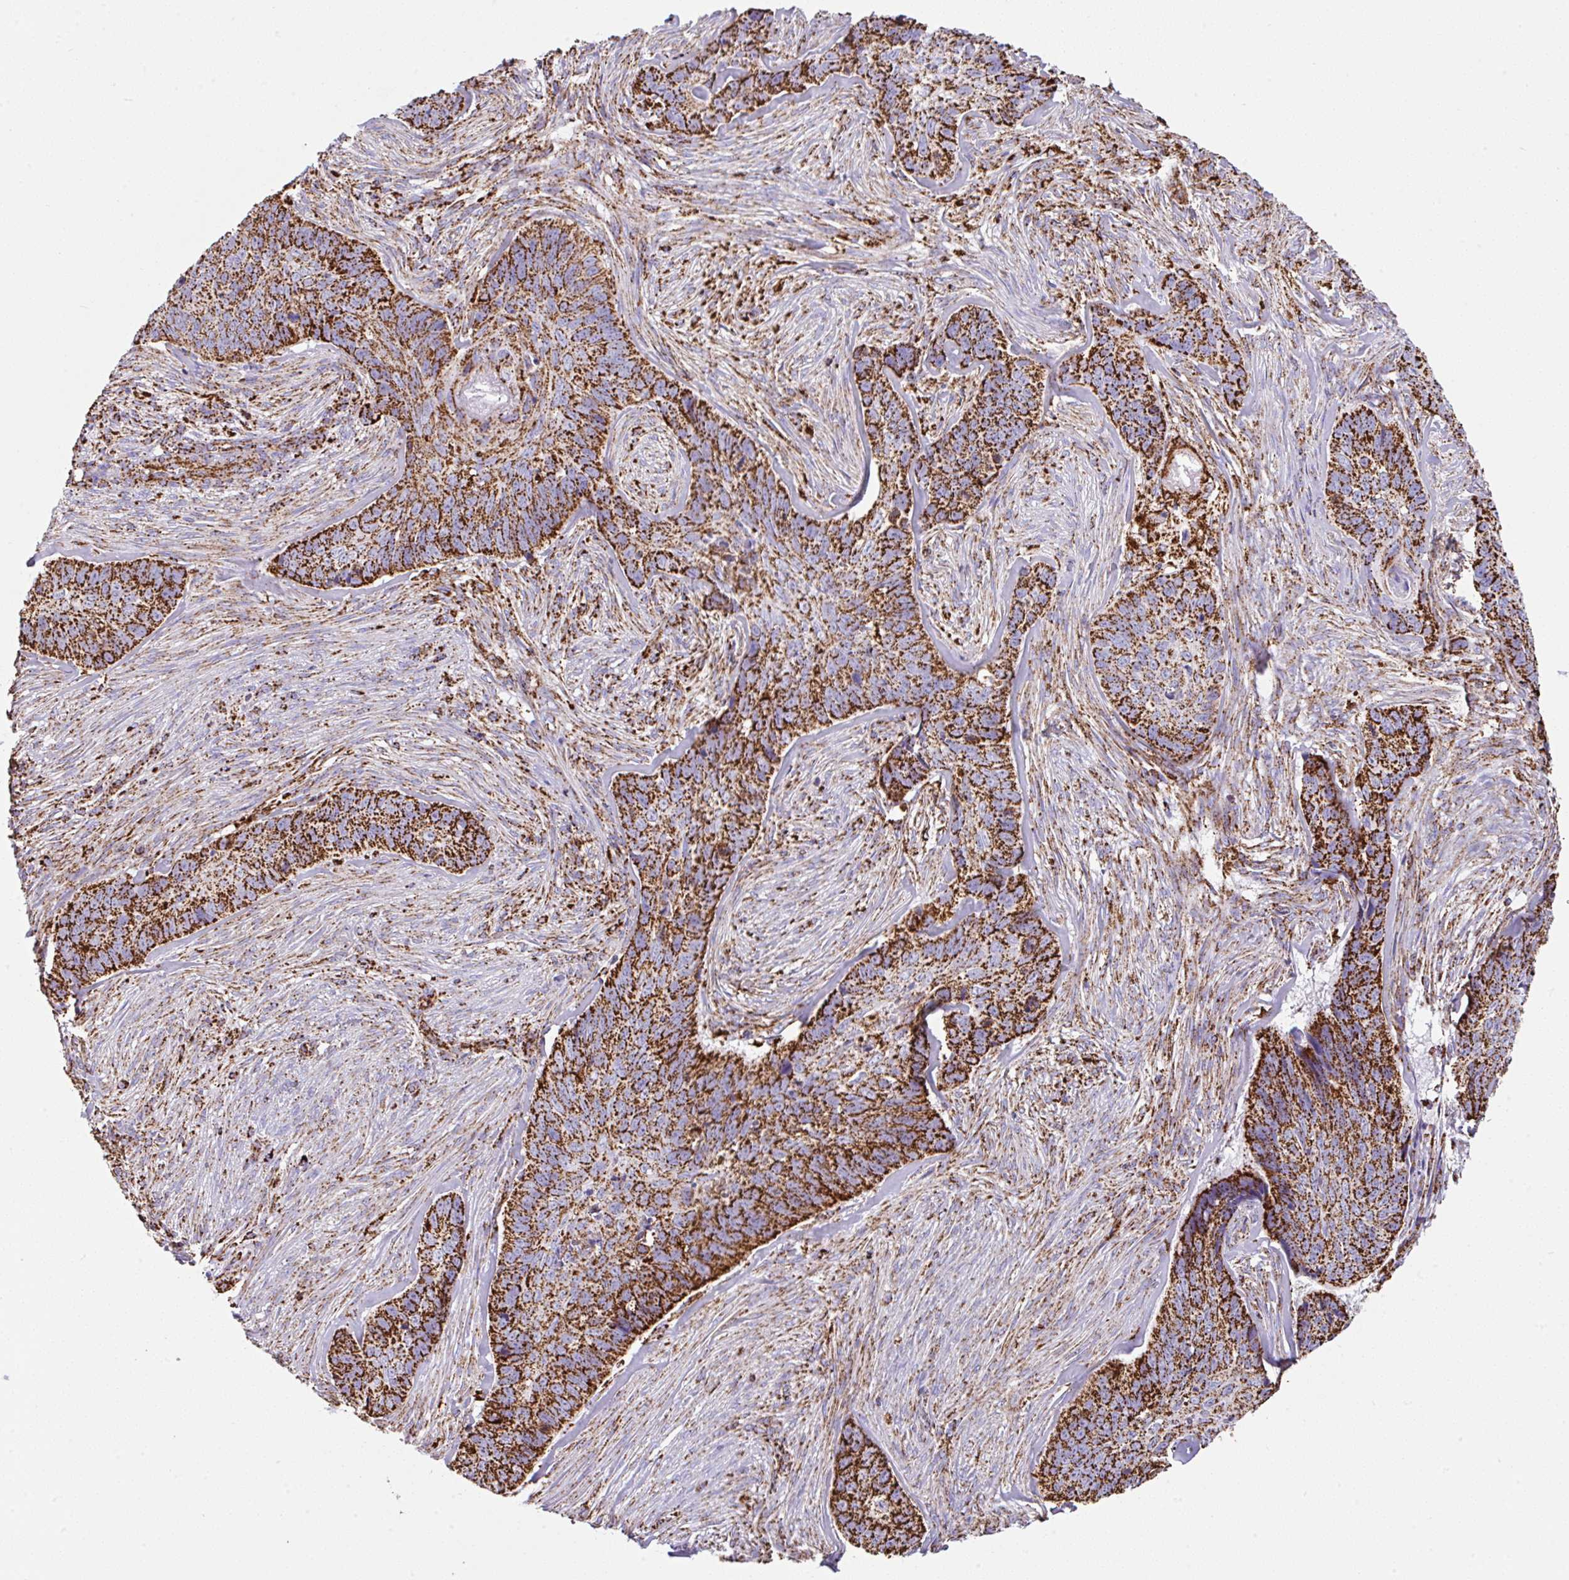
{"staining": {"intensity": "strong", "quantity": ">75%", "location": "cytoplasmic/membranous"}, "tissue": "skin cancer", "cell_type": "Tumor cells", "image_type": "cancer", "snomed": [{"axis": "morphology", "description": "Basal cell carcinoma"}, {"axis": "topography", "description": "Skin"}], "caption": "Immunohistochemistry (IHC) histopathology image of neoplastic tissue: basal cell carcinoma (skin) stained using IHC reveals high levels of strong protein expression localized specifically in the cytoplasmic/membranous of tumor cells, appearing as a cytoplasmic/membranous brown color.", "gene": "ANKRD33B", "patient": {"sex": "female", "age": 82}}